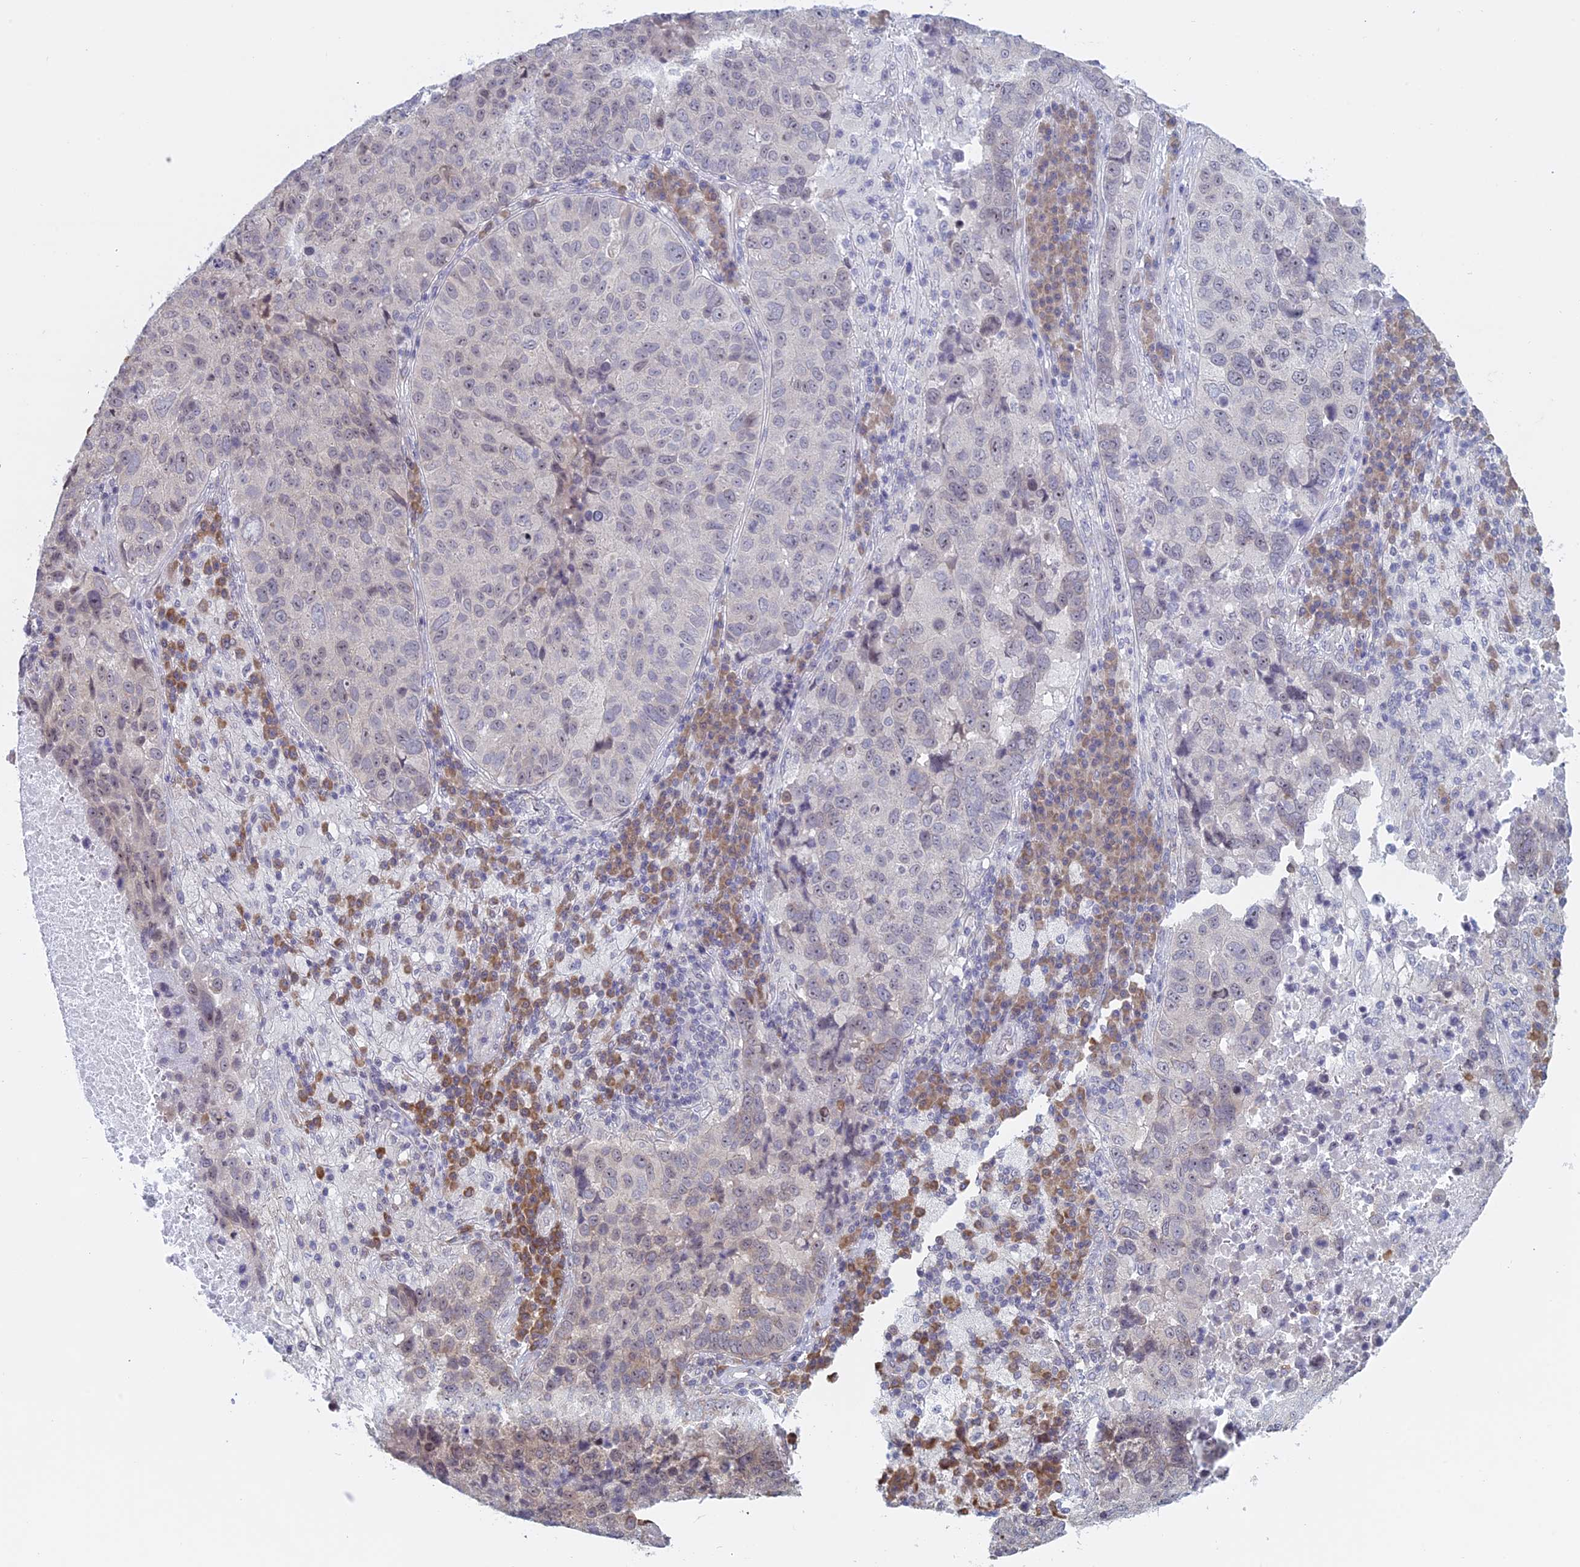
{"staining": {"intensity": "negative", "quantity": "none", "location": "none"}, "tissue": "lung cancer", "cell_type": "Tumor cells", "image_type": "cancer", "snomed": [{"axis": "morphology", "description": "Squamous cell carcinoma, NOS"}, {"axis": "topography", "description": "Lung"}], "caption": "High power microscopy image of an immunohistochemistry image of lung squamous cell carcinoma, revealing no significant expression in tumor cells. (DAB immunohistochemistry (IHC), high magnification).", "gene": "RPS19BP1", "patient": {"sex": "male", "age": 73}}